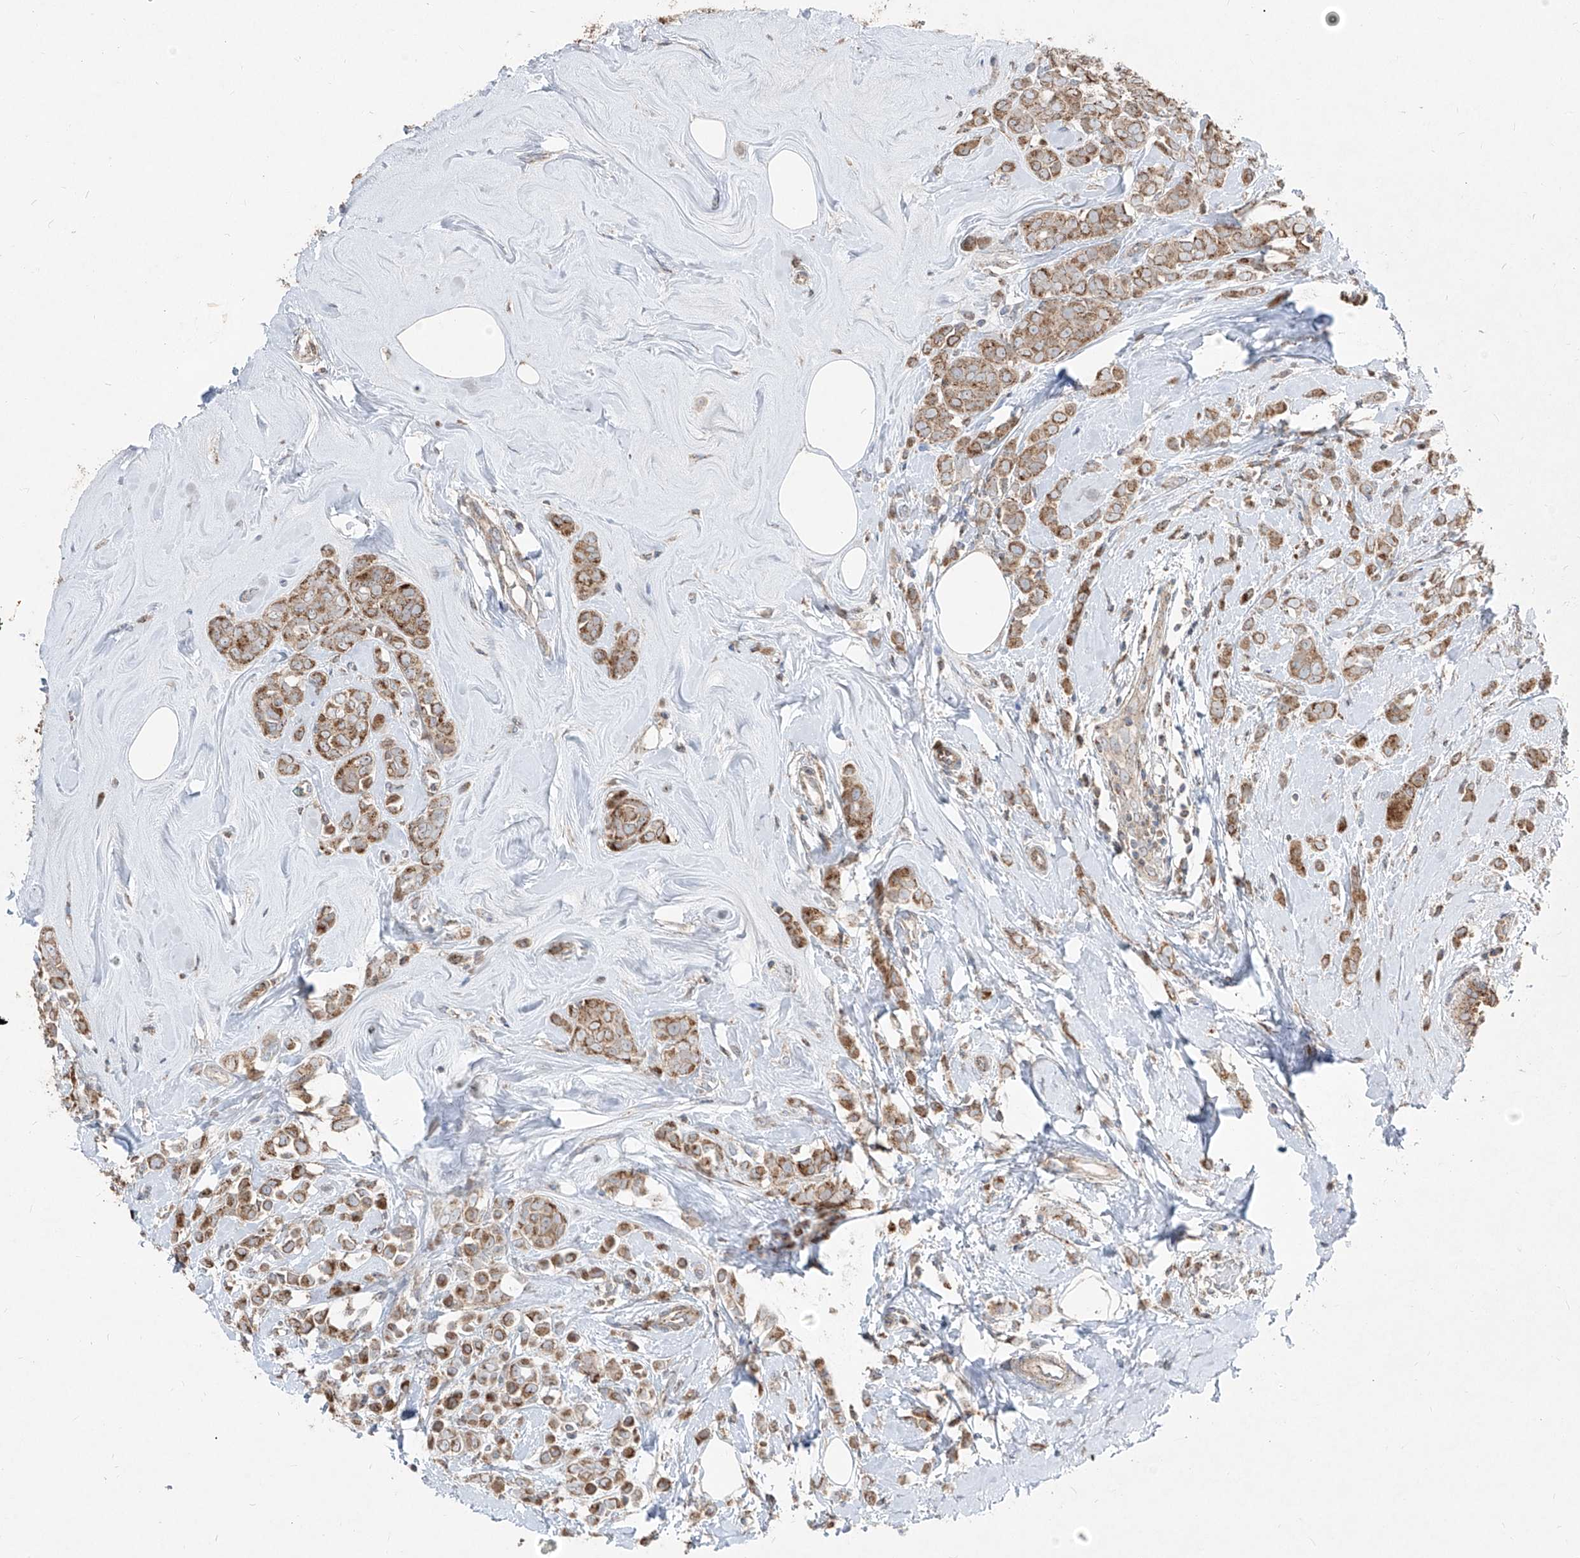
{"staining": {"intensity": "moderate", "quantity": ">75%", "location": "cytoplasmic/membranous"}, "tissue": "breast cancer", "cell_type": "Tumor cells", "image_type": "cancer", "snomed": [{"axis": "morphology", "description": "Lobular carcinoma"}, {"axis": "topography", "description": "Breast"}], "caption": "Approximately >75% of tumor cells in breast cancer (lobular carcinoma) demonstrate moderate cytoplasmic/membranous protein staining as visualized by brown immunohistochemical staining.", "gene": "ABCD3", "patient": {"sex": "female", "age": 47}}